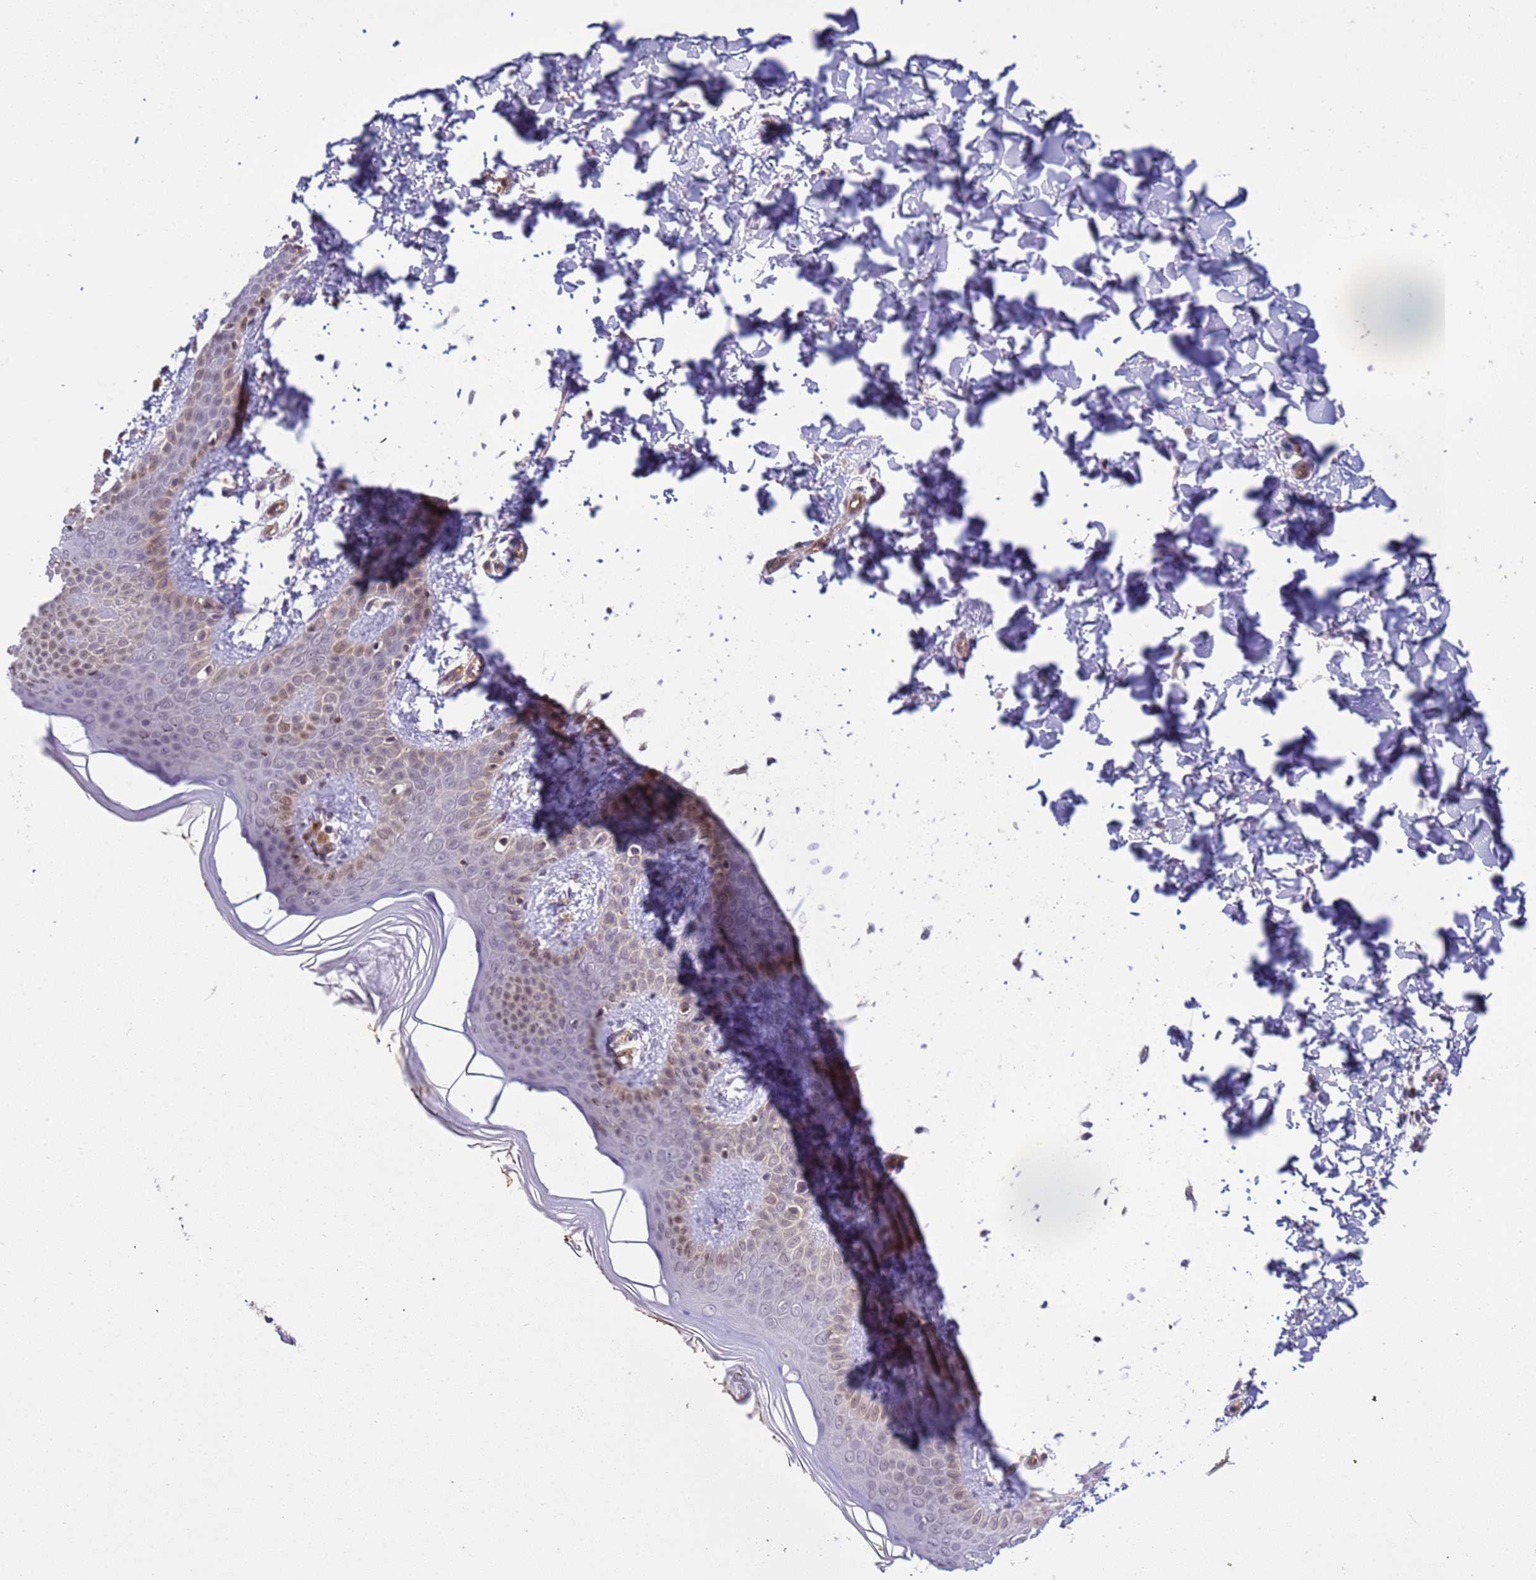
{"staining": {"intensity": "negative", "quantity": "none", "location": "none"}, "tissue": "skin", "cell_type": "Fibroblasts", "image_type": "normal", "snomed": [{"axis": "morphology", "description": "Normal tissue, NOS"}, {"axis": "topography", "description": "Skin"}], "caption": "A histopathology image of skin stained for a protein reveals no brown staining in fibroblasts. (DAB immunohistochemistry (IHC) with hematoxylin counter stain).", "gene": "EMC2", "patient": {"sex": "male", "age": 36}}